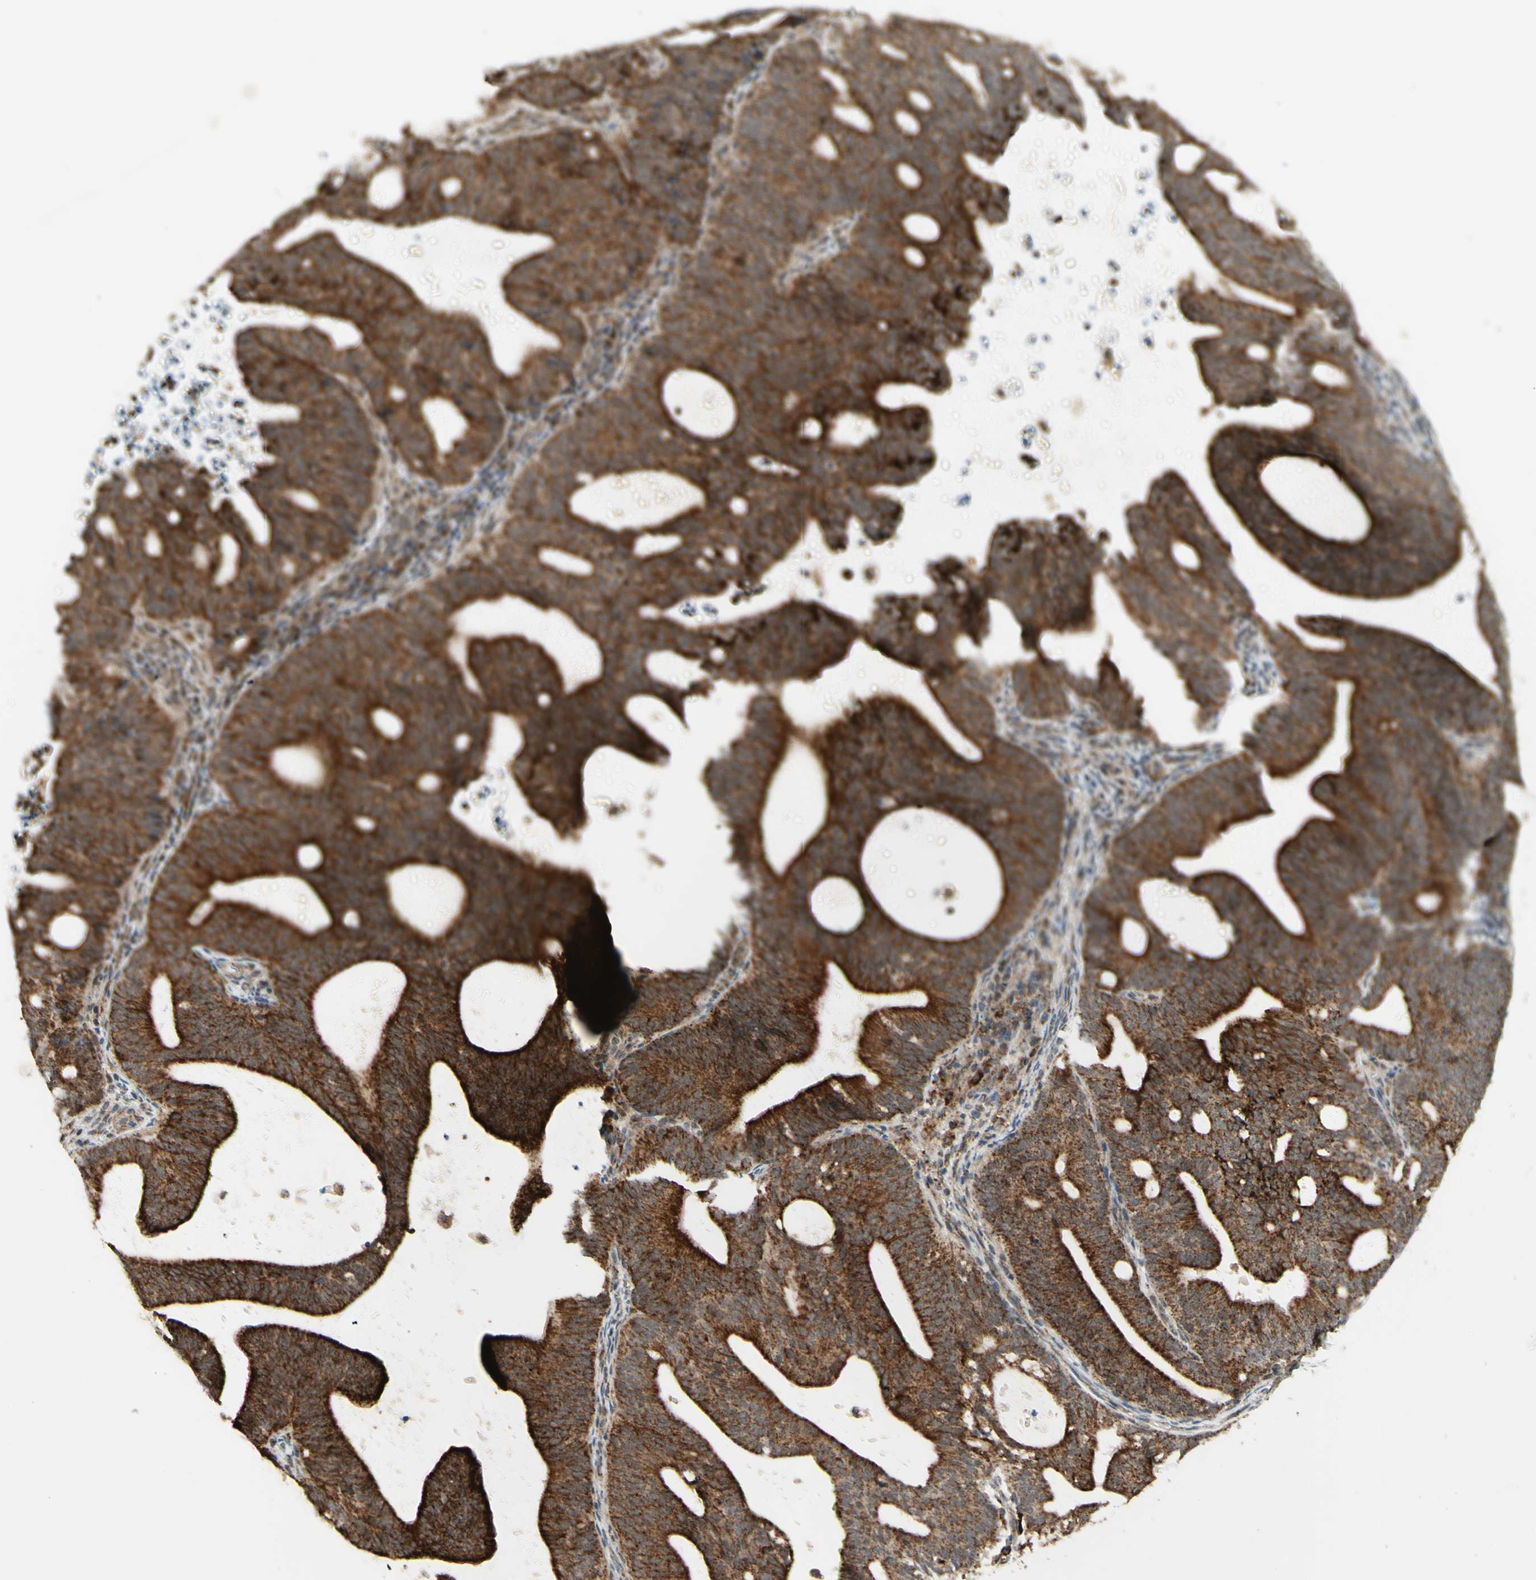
{"staining": {"intensity": "strong", "quantity": ">75%", "location": "cytoplasmic/membranous"}, "tissue": "endometrial cancer", "cell_type": "Tumor cells", "image_type": "cancer", "snomed": [{"axis": "morphology", "description": "Adenocarcinoma, NOS"}, {"axis": "topography", "description": "Uterus"}], "caption": "Endometrial cancer stained for a protein reveals strong cytoplasmic/membranous positivity in tumor cells.", "gene": "DHRS3", "patient": {"sex": "female", "age": 83}}